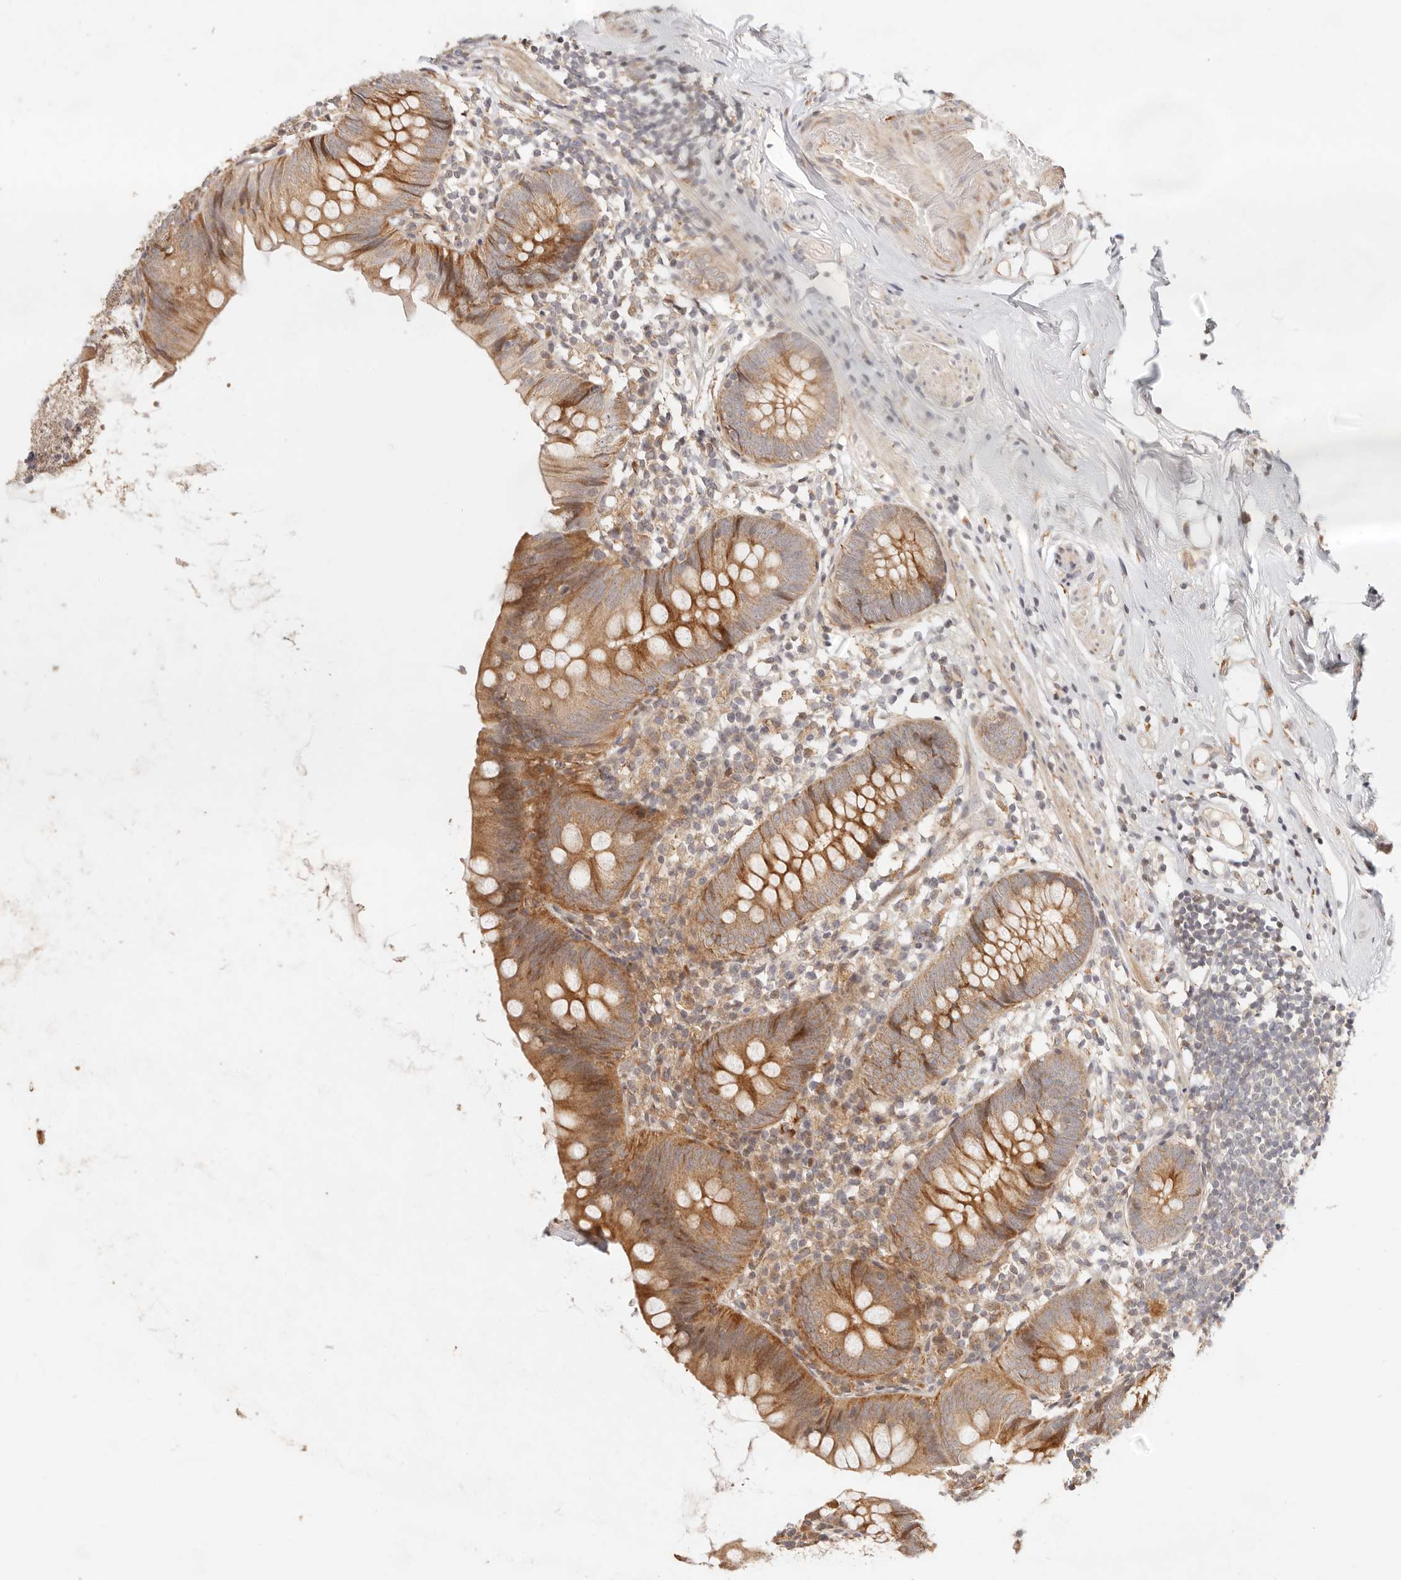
{"staining": {"intensity": "moderate", "quantity": ">75%", "location": "cytoplasmic/membranous"}, "tissue": "appendix", "cell_type": "Glandular cells", "image_type": "normal", "snomed": [{"axis": "morphology", "description": "Normal tissue, NOS"}, {"axis": "topography", "description": "Appendix"}], "caption": "Appendix was stained to show a protein in brown. There is medium levels of moderate cytoplasmic/membranous expression in about >75% of glandular cells. (DAB = brown stain, brightfield microscopy at high magnification).", "gene": "TIMM17A", "patient": {"sex": "female", "age": 62}}